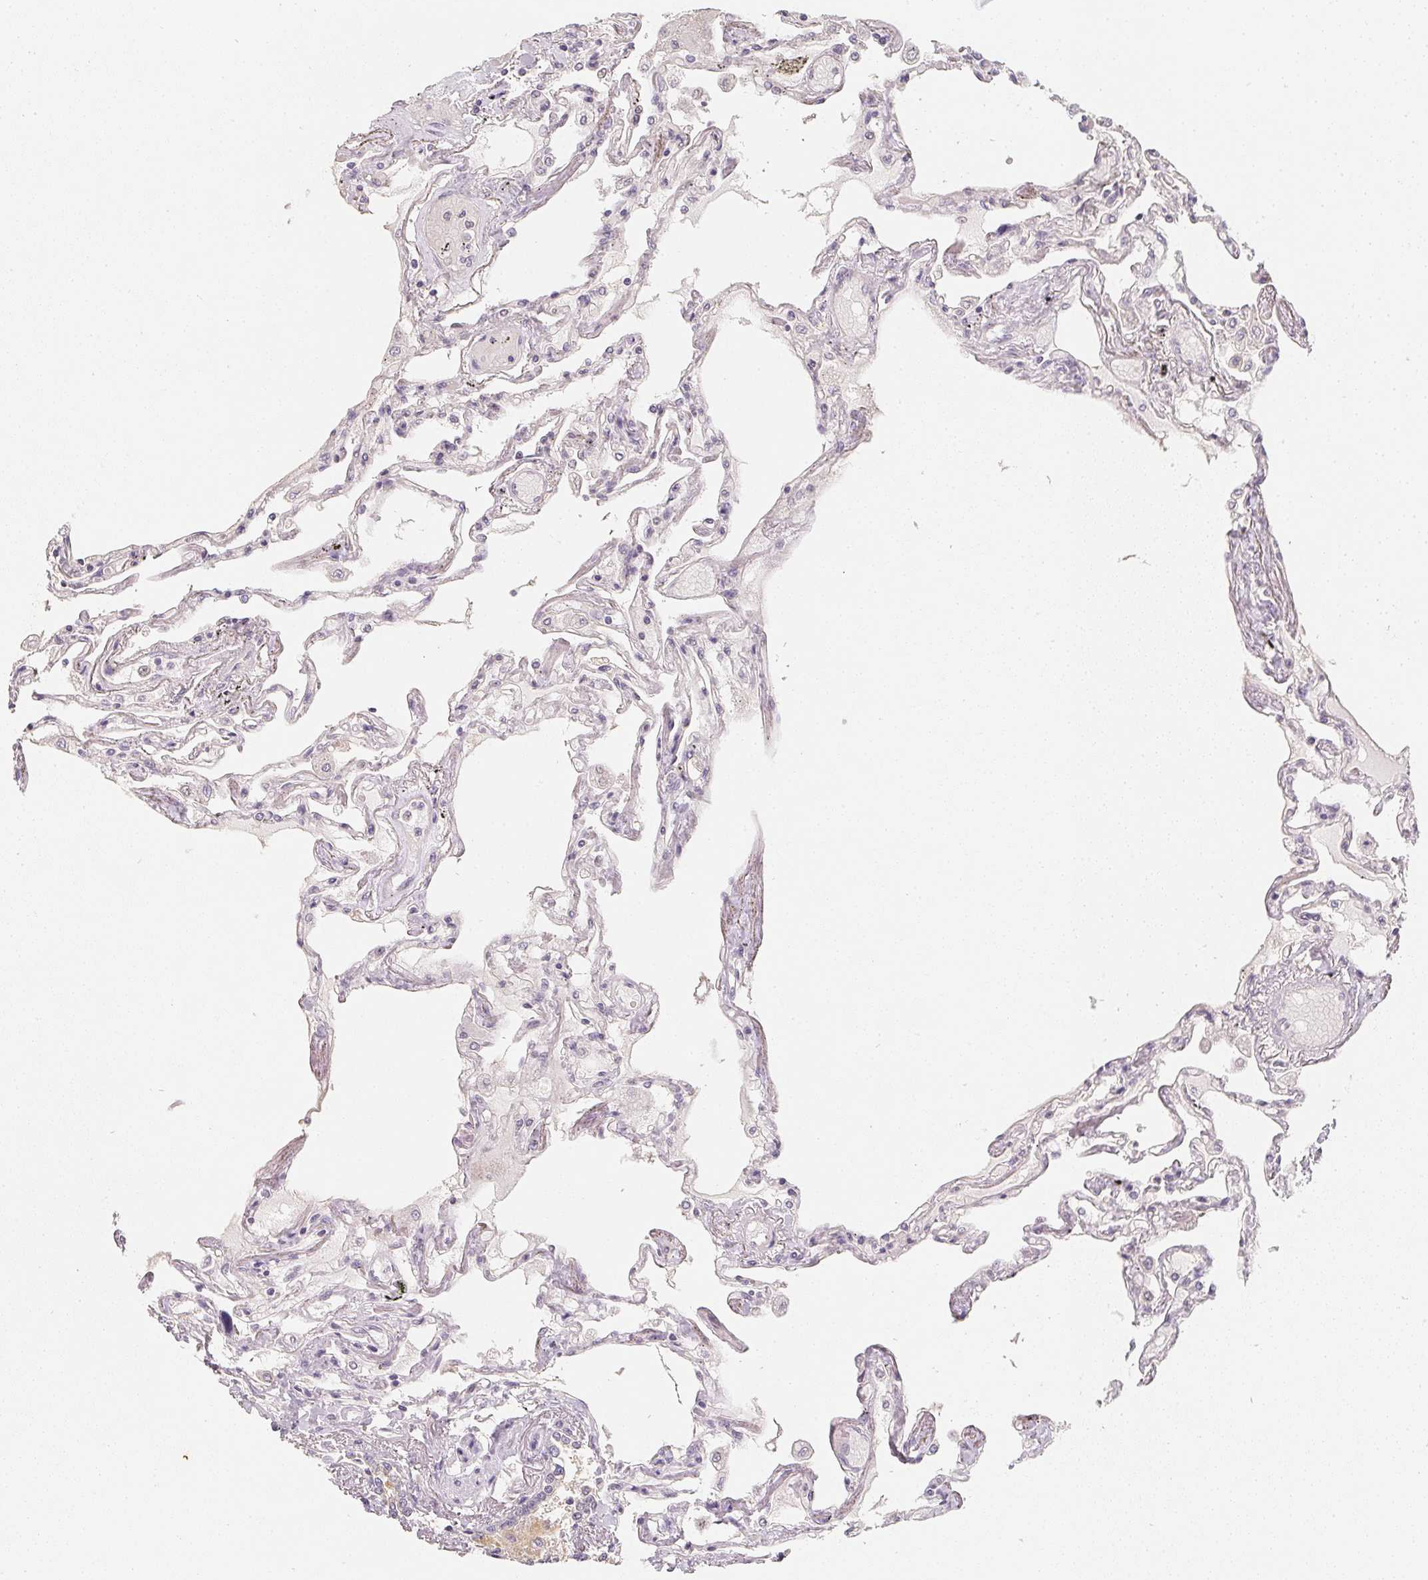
{"staining": {"intensity": "negative", "quantity": "none", "location": "none"}, "tissue": "lung", "cell_type": "Alveolar cells", "image_type": "normal", "snomed": [{"axis": "morphology", "description": "Normal tissue, NOS"}, {"axis": "morphology", "description": "Adenocarcinoma, NOS"}, {"axis": "topography", "description": "Cartilage tissue"}, {"axis": "topography", "description": "Lung"}], "caption": "Immunohistochemistry of benign human lung exhibits no staining in alveolar cells.", "gene": "SOAT1", "patient": {"sex": "female", "age": 67}}